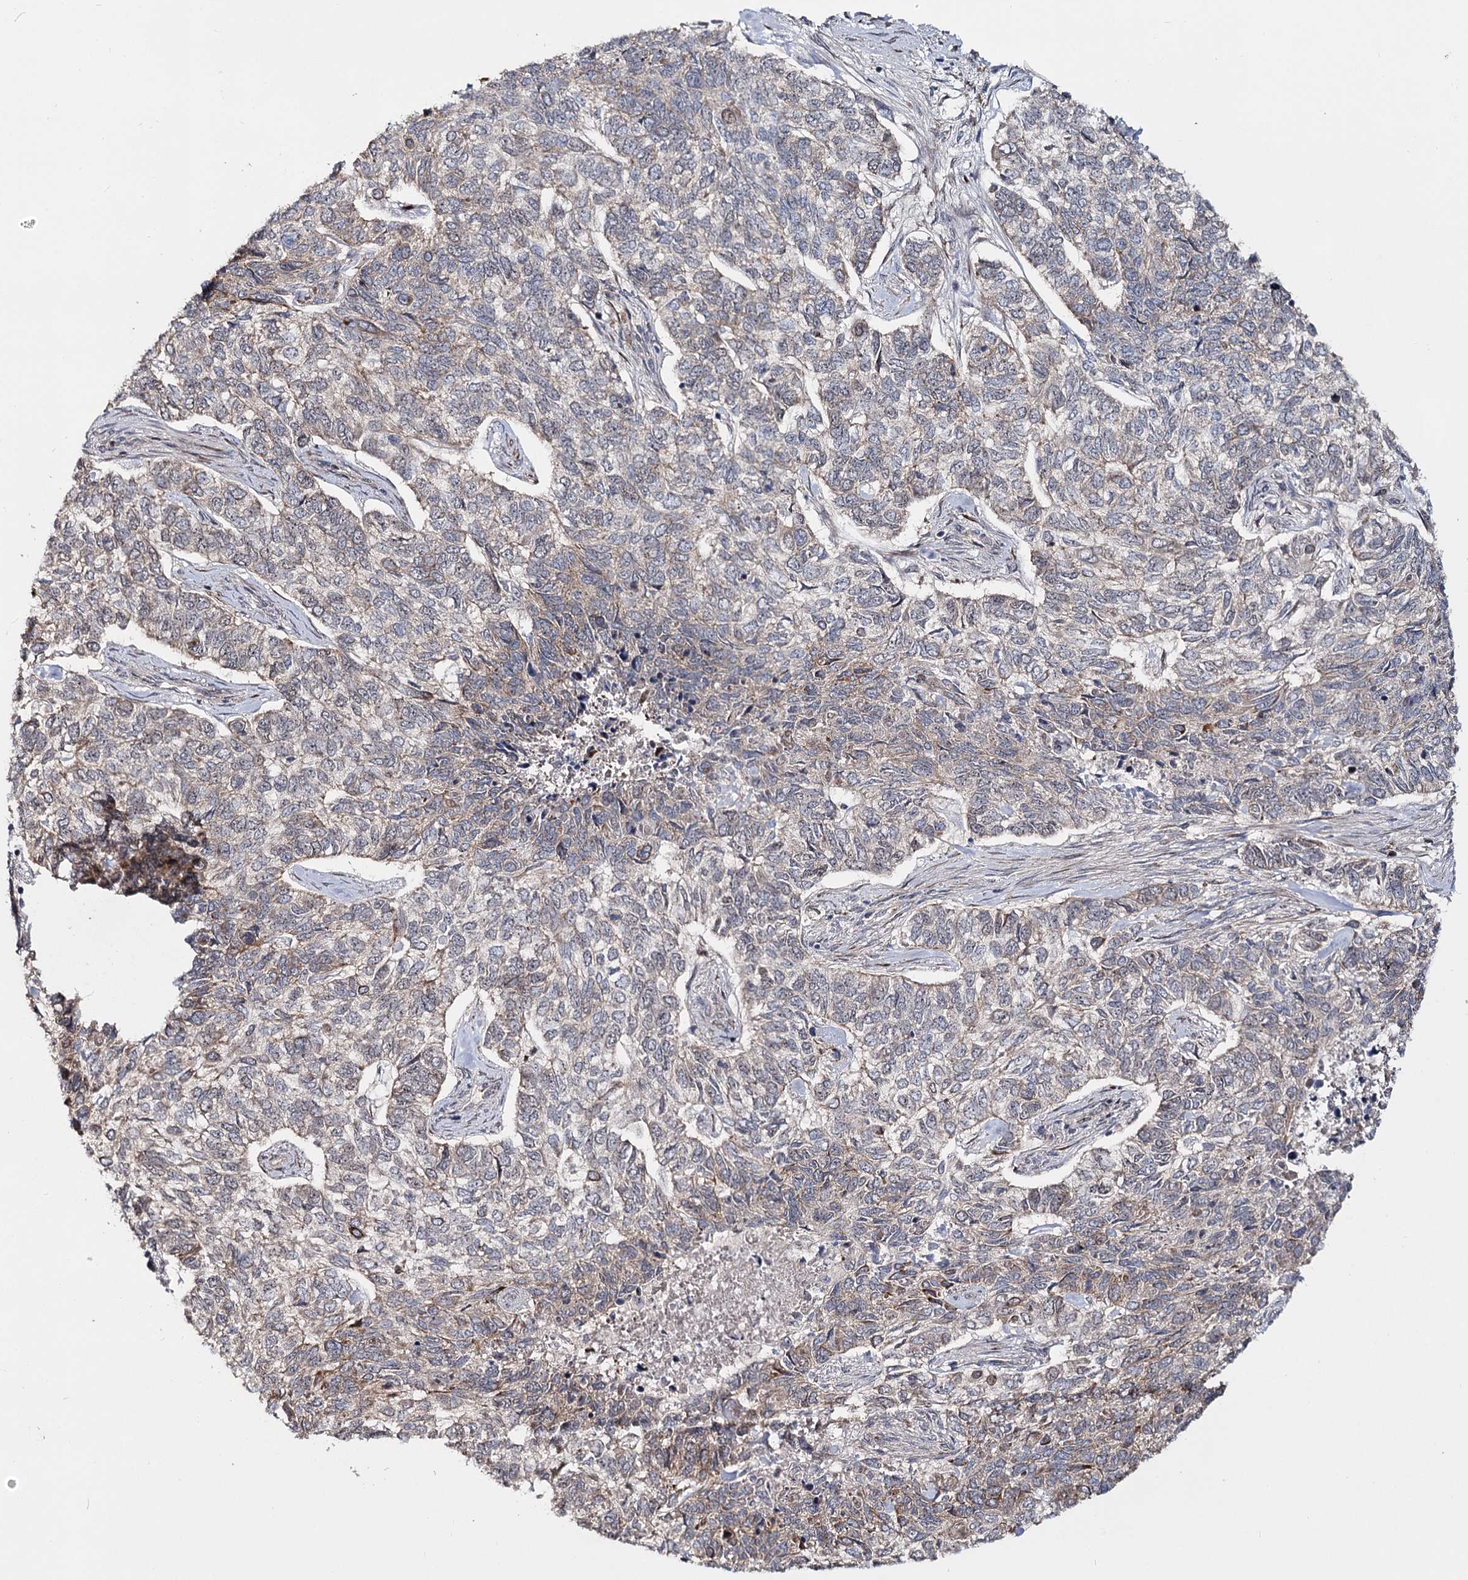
{"staining": {"intensity": "weak", "quantity": "<25%", "location": "cytoplasmic/membranous"}, "tissue": "skin cancer", "cell_type": "Tumor cells", "image_type": "cancer", "snomed": [{"axis": "morphology", "description": "Basal cell carcinoma"}, {"axis": "topography", "description": "Skin"}], "caption": "Tumor cells are negative for brown protein staining in skin cancer (basal cell carcinoma).", "gene": "PIK3C2A", "patient": {"sex": "female", "age": 65}}